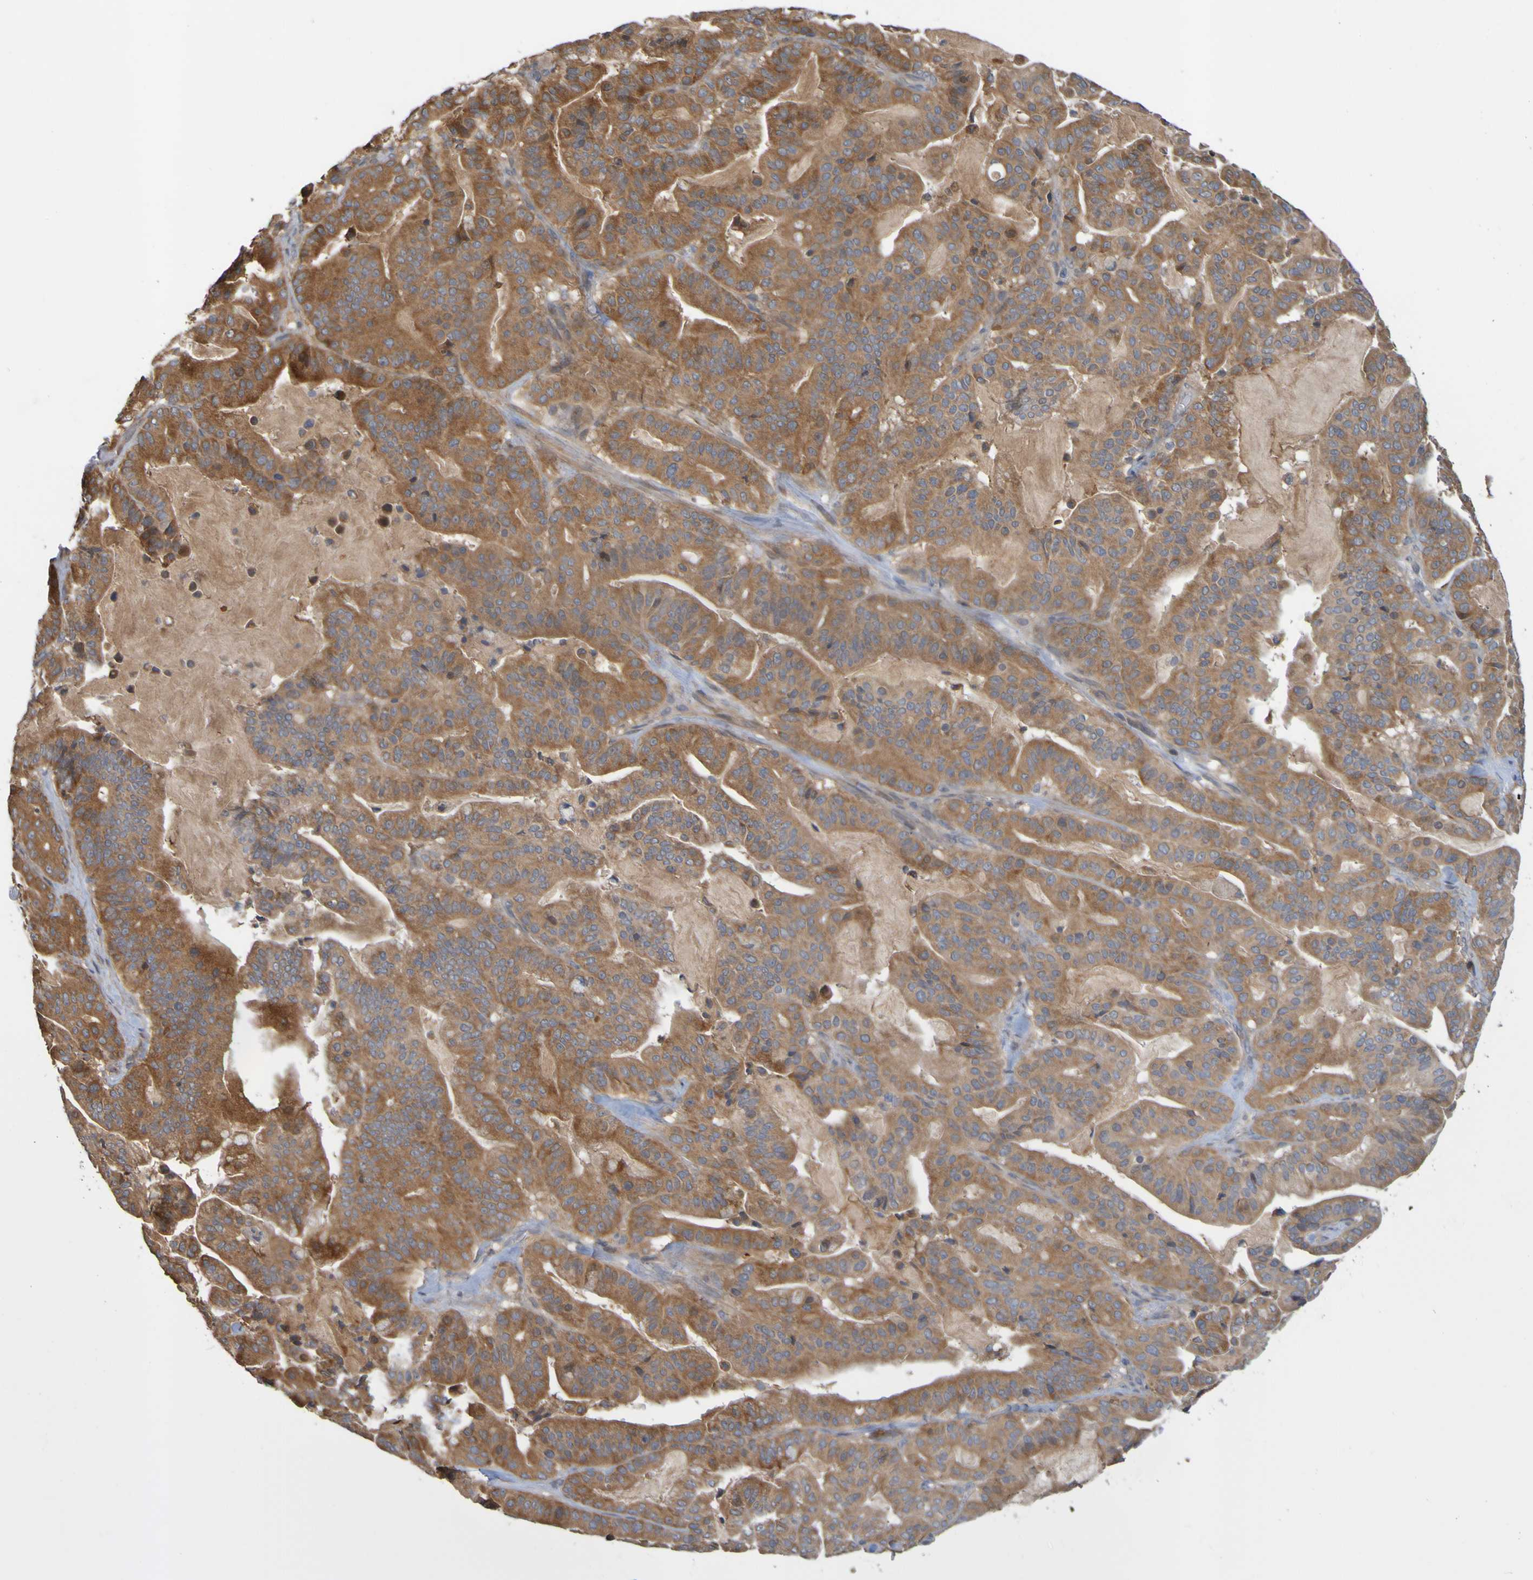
{"staining": {"intensity": "strong", "quantity": ">75%", "location": "cytoplasmic/membranous"}, "tissue": "pancreatic cancer", "cell_type": "Tumor cells", "image_type": "cancer", "snomed": [{"axis": "morphology", "description": "Adenocarcinoma, NOS"}, {"axis": "topography", "description": "Pancreas"}], "caption": "Protein analysis of pancreatic cancer (adenocarcinoma) tissue exhibits strong cytoplasmic/membranous staining in about >75% of tumor cells.", "gene": "NAV2", "patient": {"sex": "male", "age": 63}}